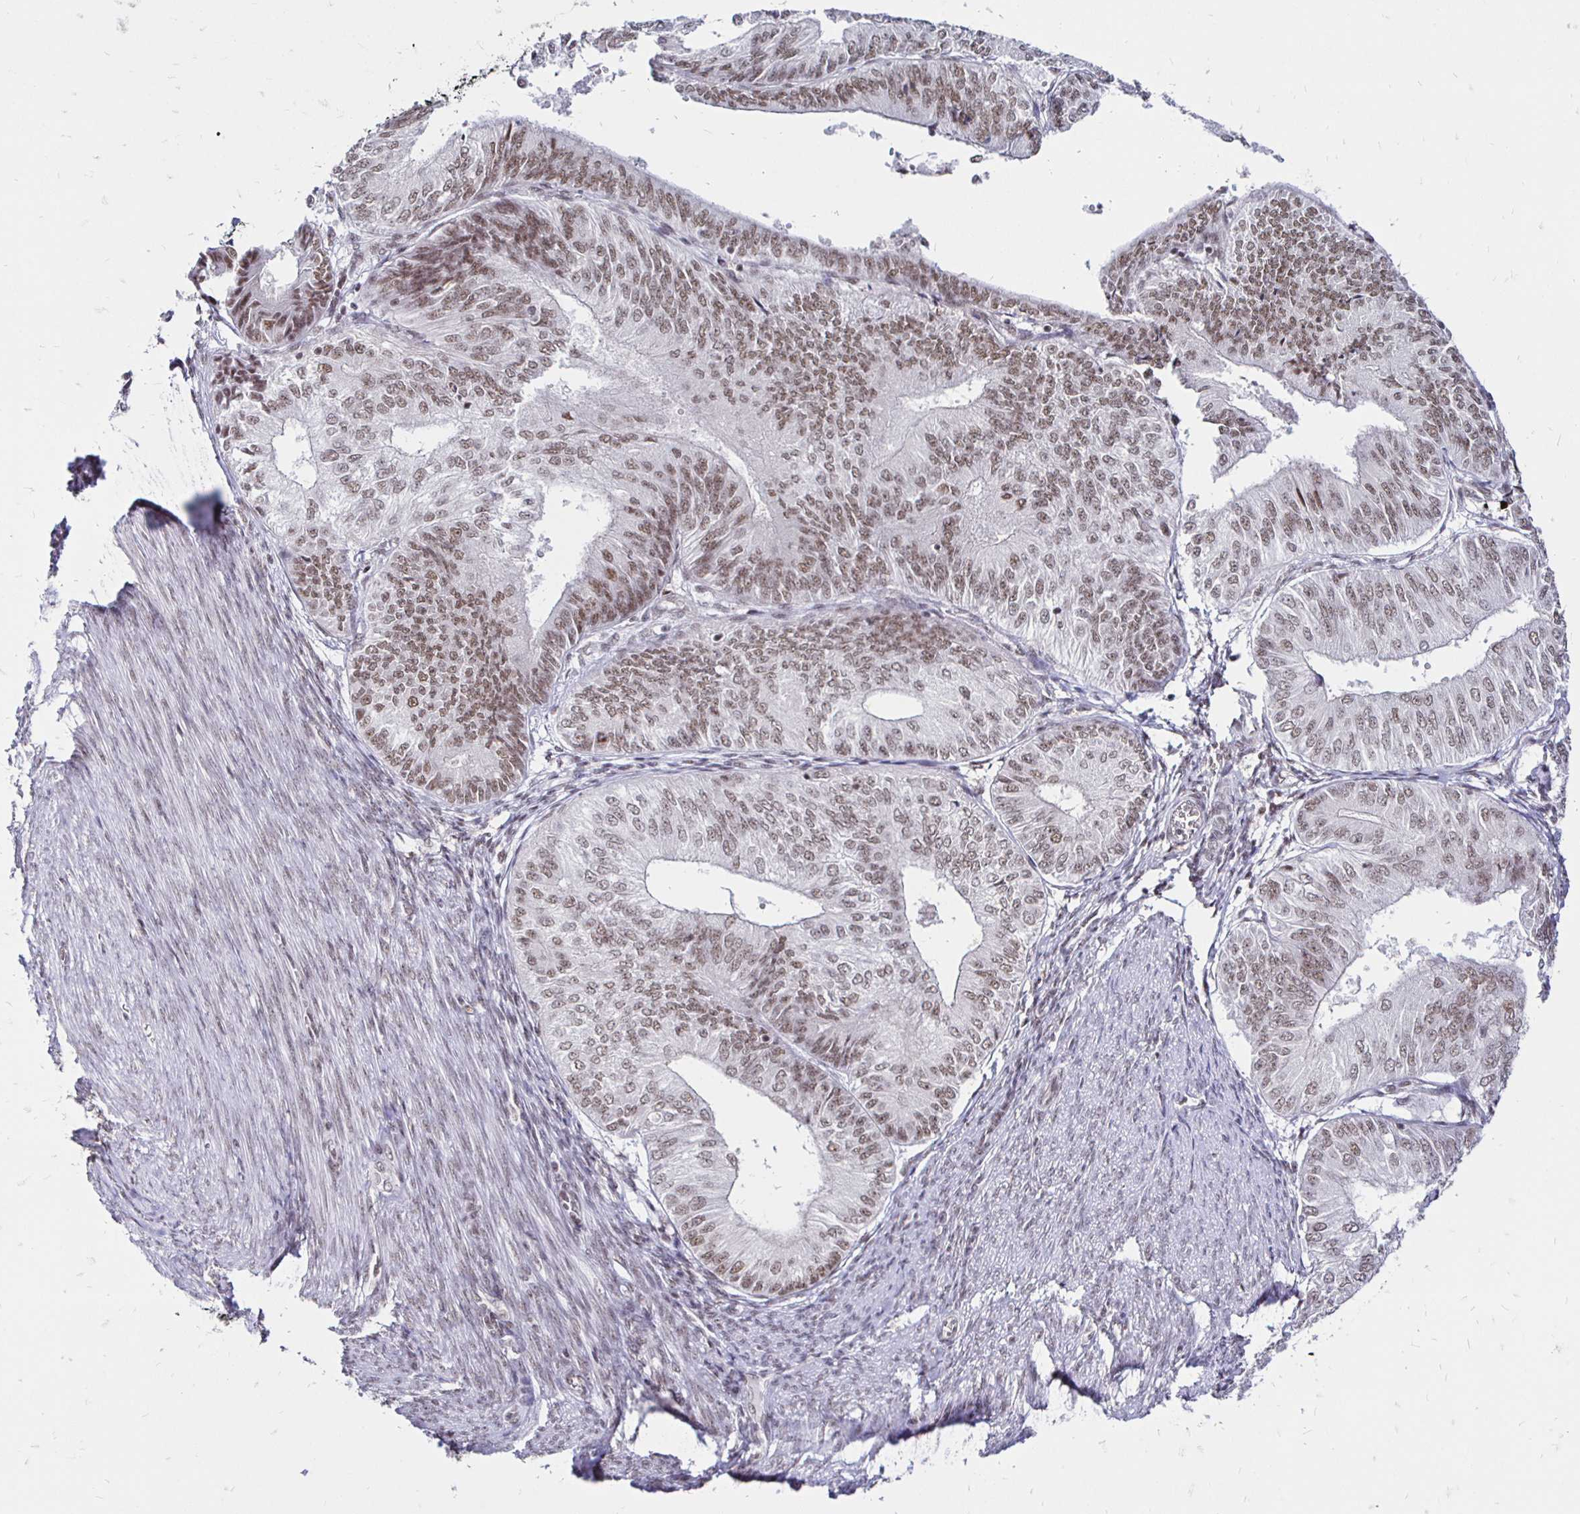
{"staining": {"intensity": "moderate", "quantity": ">75%", "location": "nuclear"}, "tissue": "endometrial cancer", "cell_type": "Tumor cells", "image_type": "cancer", "snomed": [{"axis": "morphology", "description": "Adenocarcinoma, NOS"}, {"axis": "topography", "description": "Endometrium"}], "caption": "Endometrial cancer (adenocarcinoma) was stained to show a protein in brown. There is medium levels of moderate nuclear staining in about >75% of tumor cells.", "gene": "SIN3A", "patient": {"sex": "female", "age": 58}}